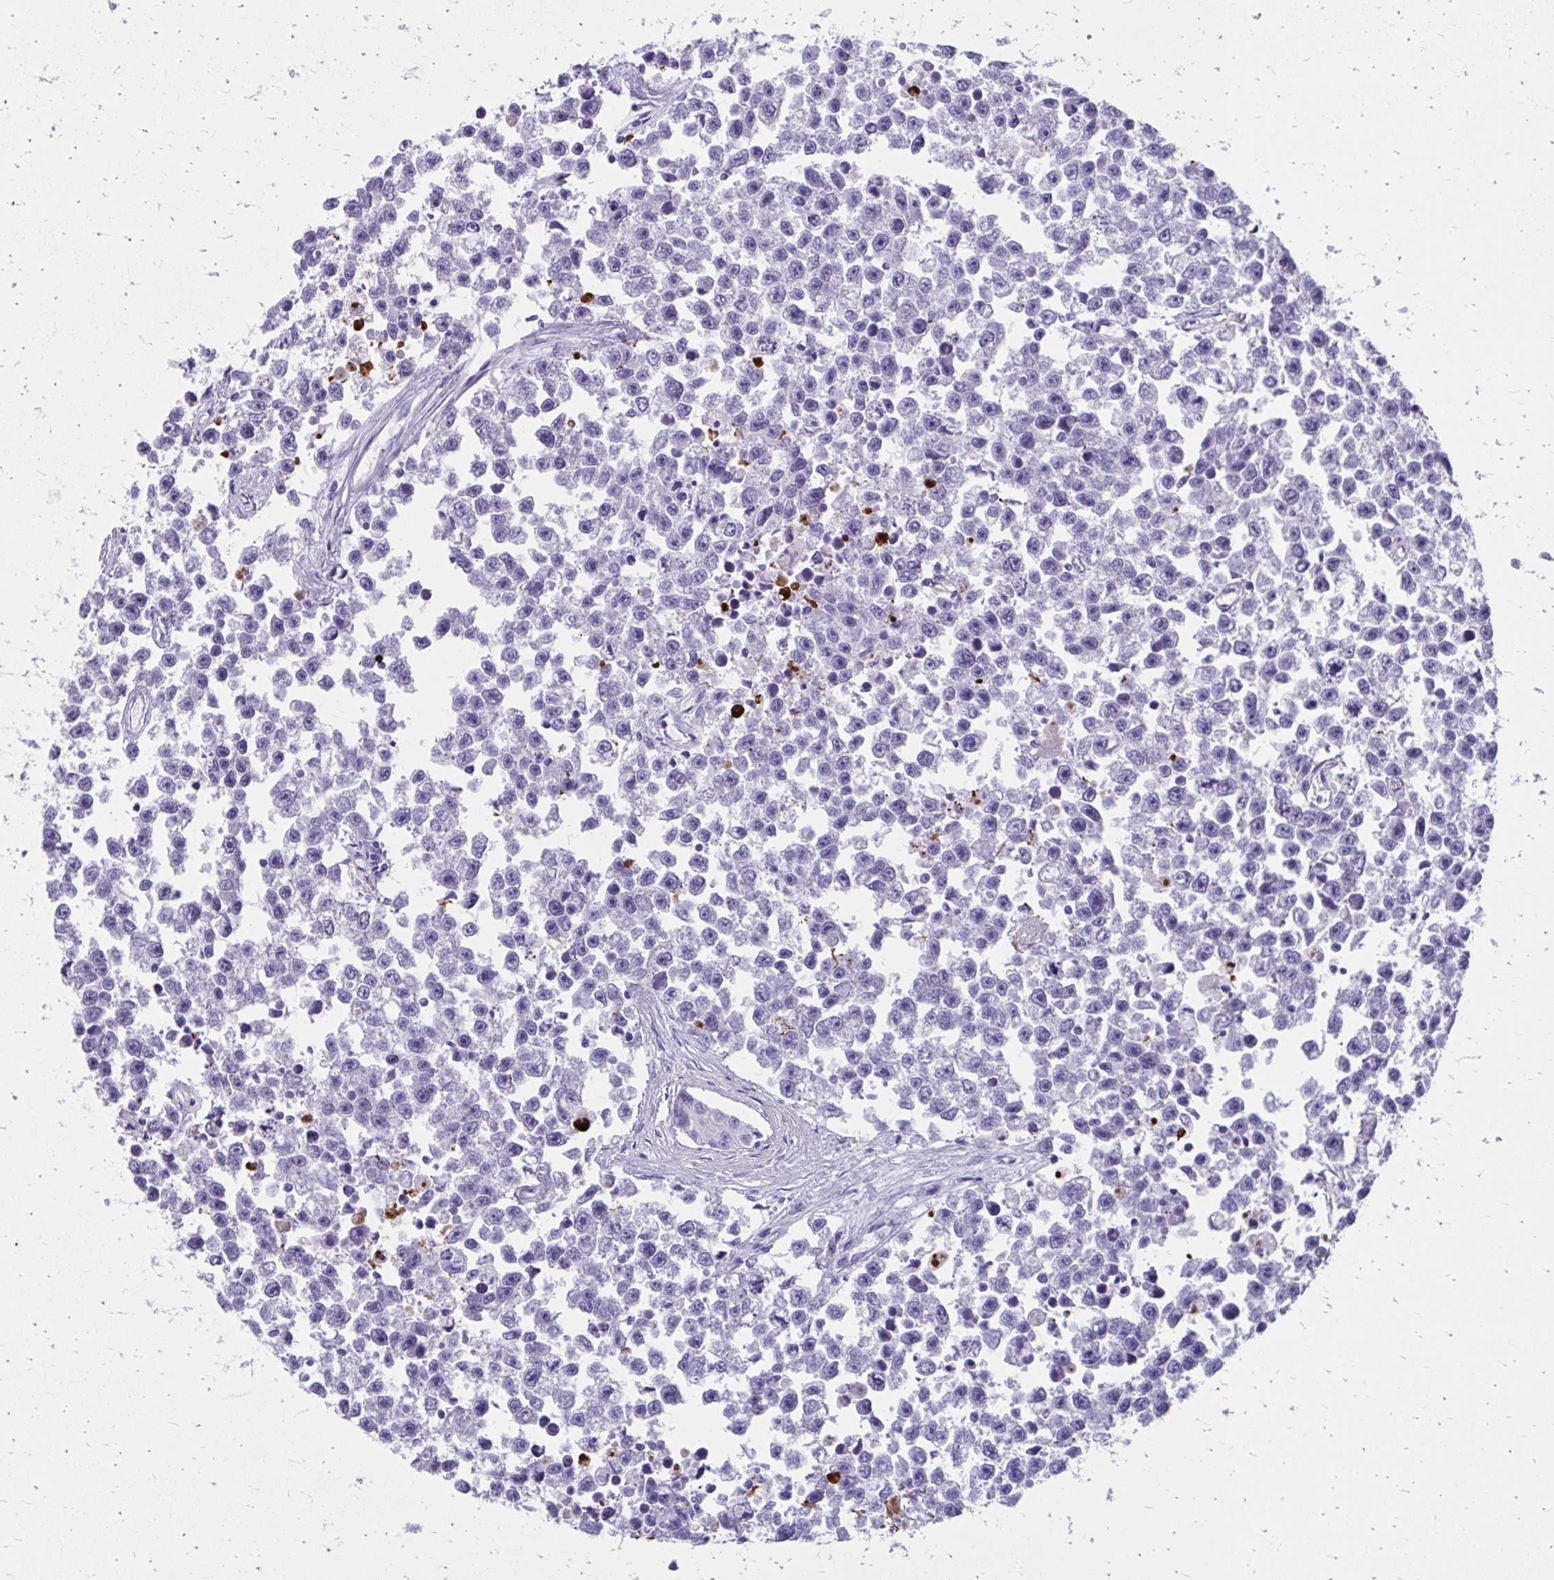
{"staining": {"intensity": "negative", "quantity": "none", "location": "none"}, "tissue": "testis cancer", "cell_type": "Tumor cells", "image_type": "cancer", "snomed": [{"axis": "morphology", "description": "Seminoma, NOS"}, {"axis": "topography", "description": "Testis"}], "caption": "This is an immunohistochemistry (IHC) photomicrograph of seminoma (testis). There is no positivity in tumor cells.", "gene": "SATL1", "patient": {"sex": "male", "age": 26}}